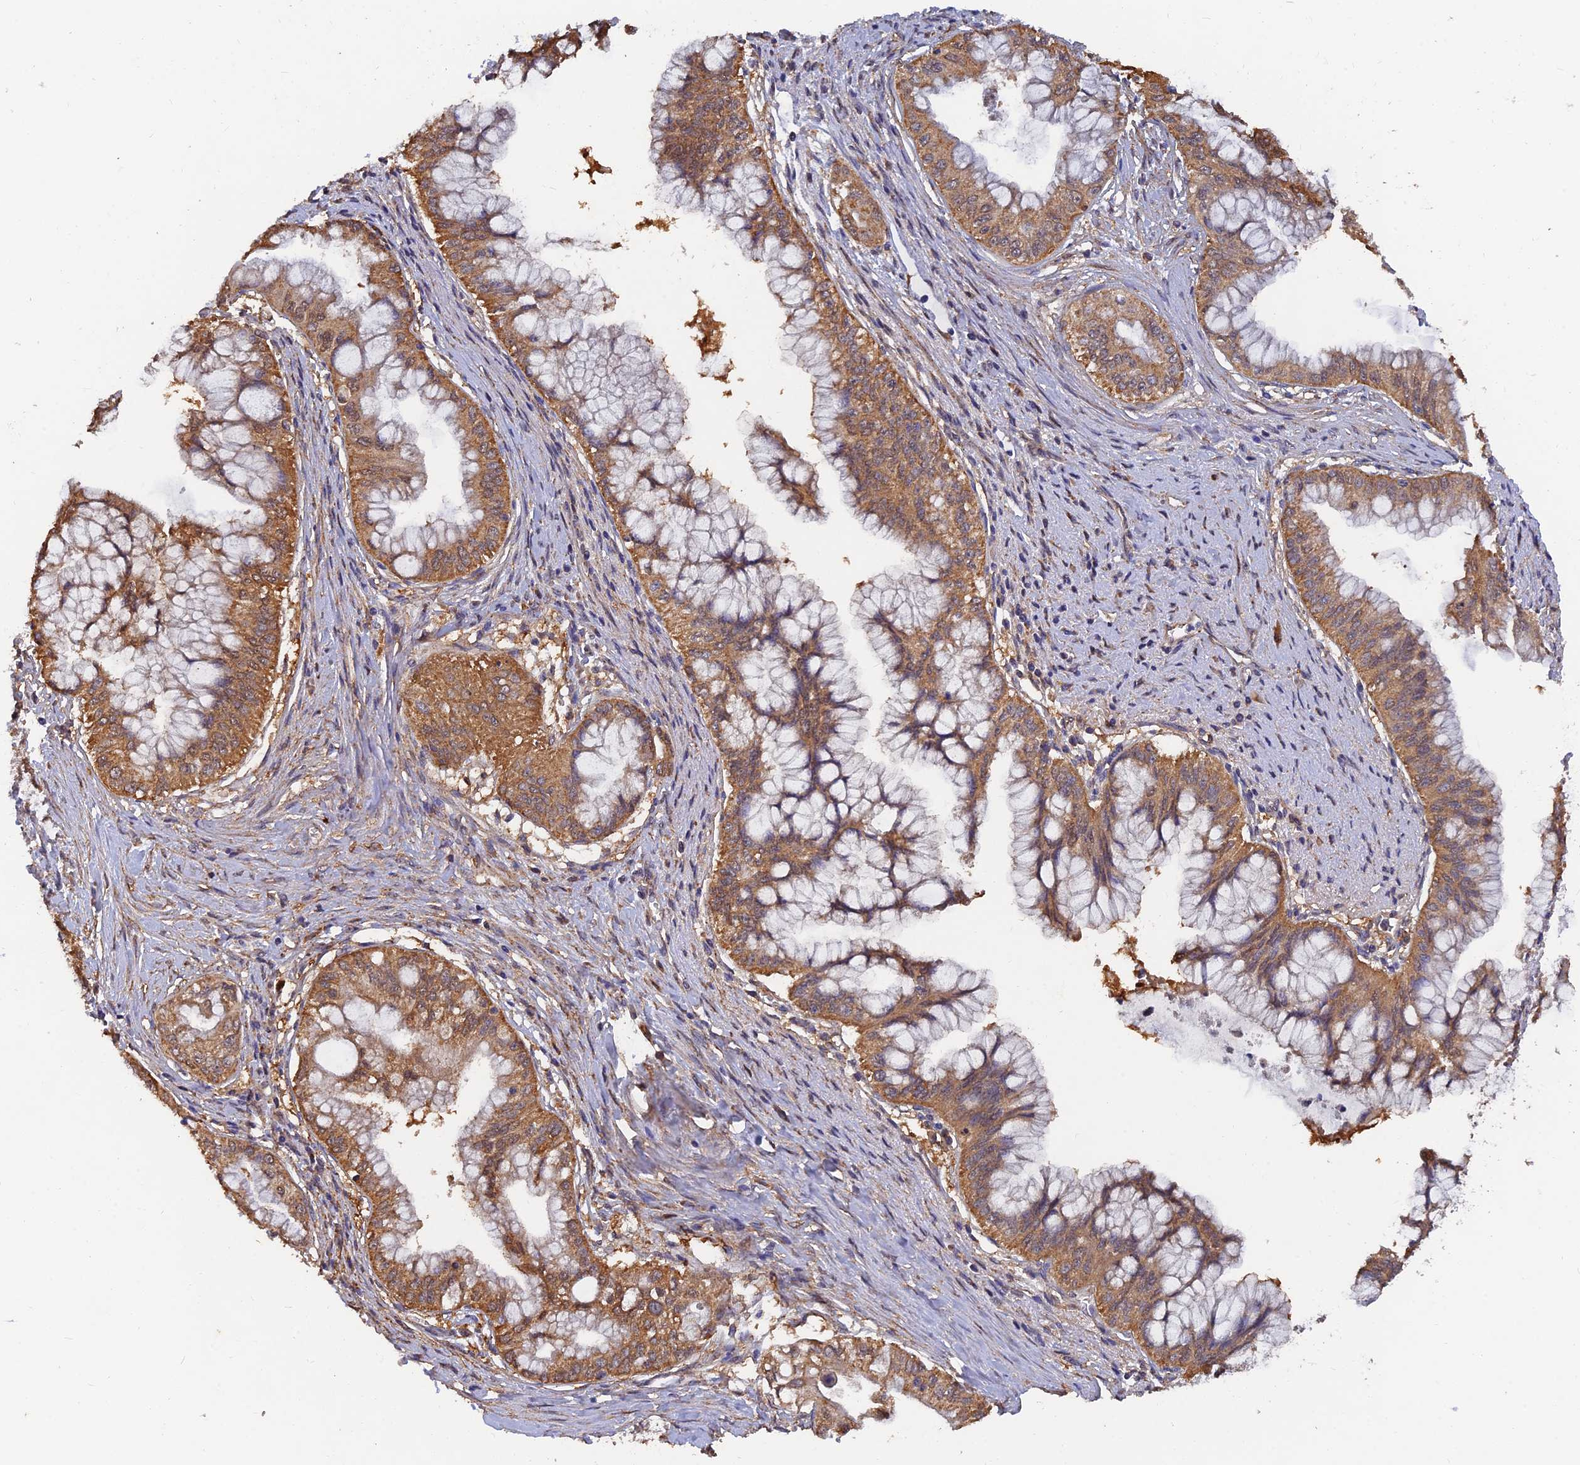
{"staining": {"intensity": "moderate", "quantity": ">75%", "location": "cytoplasmic/membranous"}, "tissue": "pancreatic cancer", "cell_type": "Tumor cells", "image_type": "cancer", "snomed": [{"axis": "morphology", "description": "Adenocarcinoma, NOS"}, {"axis": "topography", "description": "Pancreas"}], "caption": "Pancreatic cancer (adenocarcinoma) stained for a protein (brown) reveals moderate cytoplasmic/membranous positive expression in approximately >75% of tumor cells.", "gene": "SLC38A11", "patient": {"sex": "male", "age": 46}}